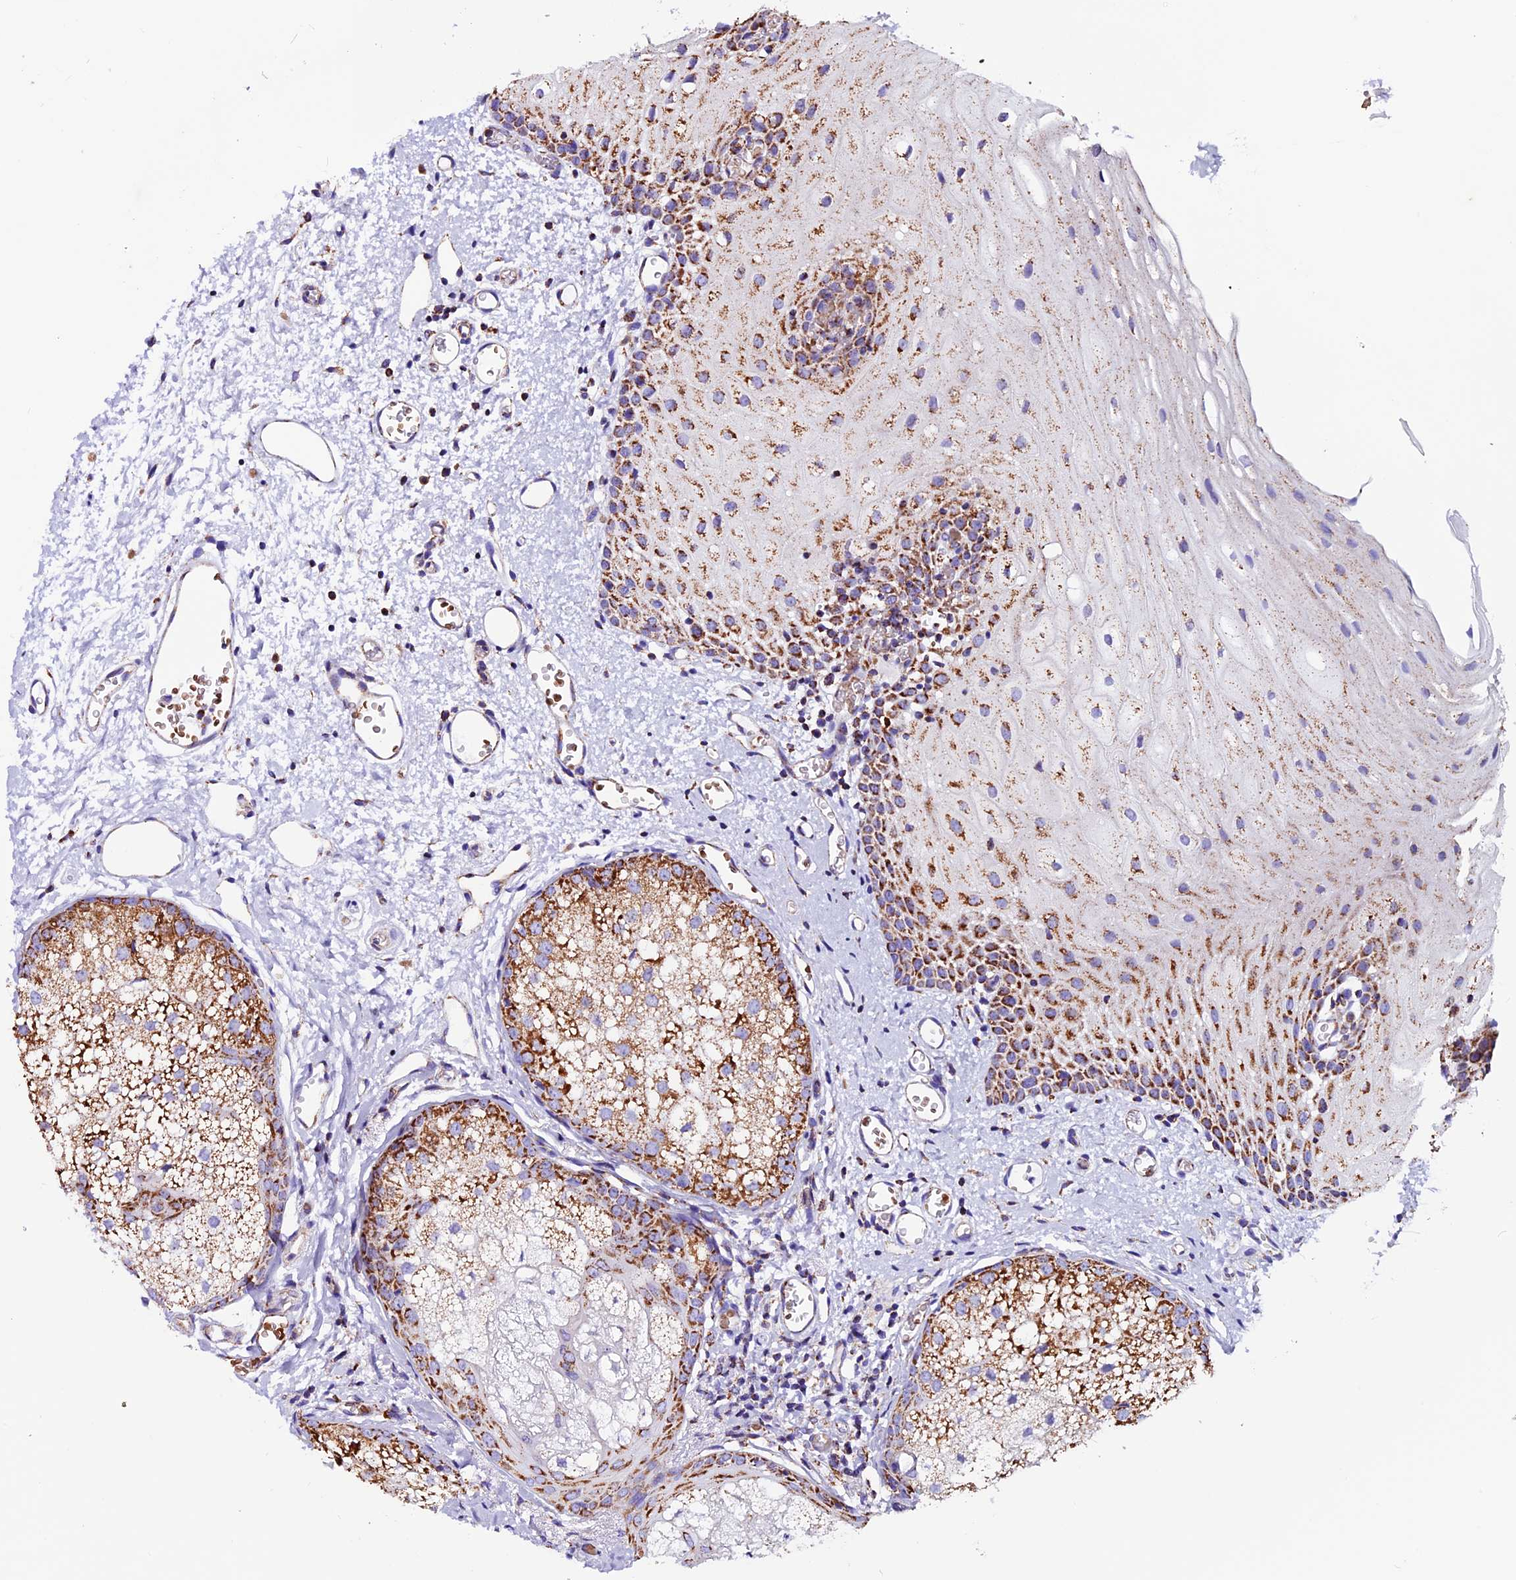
{"staining": {"intensity": "strong", "quantity": "25%-75%", "location": "cytoplasmic/membranous"}, "tissue": "oral mucosa", "cell_type": "Squamous epithelial cells", "image_type": "normal", "snomed": [{"axis": "morphology", "description": "Normal tissue, NOS"}, {"axis": "morphology", "description": "Squamous cell carcinoma, NOS"}, {"axis": "topography", "description": "Oral tissue"}, {"axis": "topography", "description": "Head-Neck"}], "caption": "A photomicrograph of human oral mucosa stained for a protein shows strong cytoplasmic/membranous brown staining in squamous epithelial cells. Immunohistochemistry stains the protein in brown and the nuclei are stained blue.", "gene": "CX3CL1", "patient": {"sex": "female", "age": 70}}